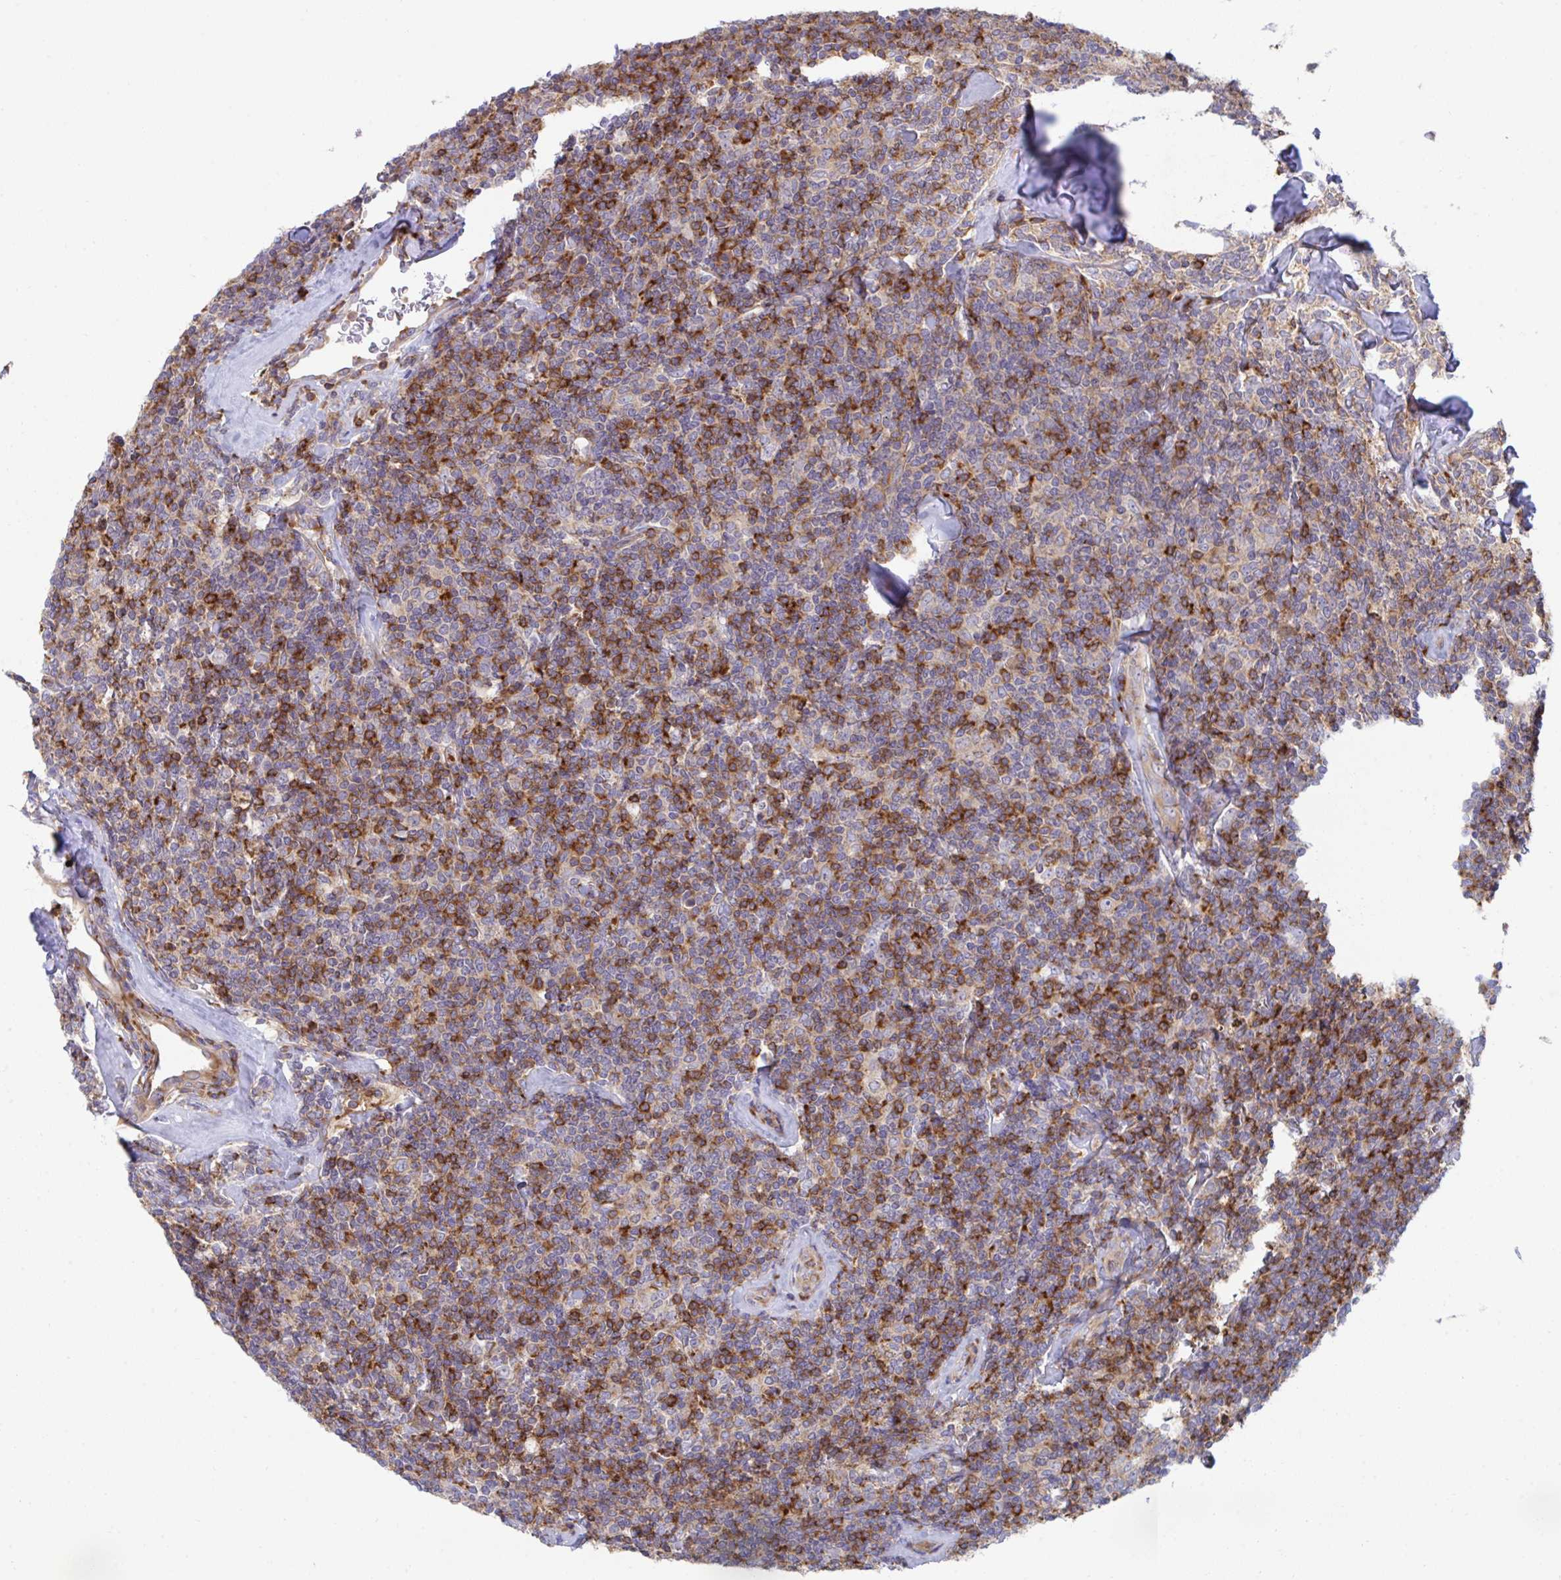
{"staining": {"intensity": "strong", "quantity": "25%-75%", "location": "cytoplasmic/membranous"}, "tissue": "lymphoma", "cell_type": "Tumor cells", "image_type": "cancer", "snomed": [{"axis": "morphology", "description": "Malignant lymphoma, non-Hodgkin's type, Low grade"}, {"axis": "topography", "description": "Lymph node"}], "caption": "Protein staining of low-grade malignant lymphoma, non-Hodgkin's type tissue displays strong cytoplasmic/membranous expression in about 25%-75% of tumor cells. The staining was performed using DAB (3,3'-diaminobenzidine) to visualize the protein expression in brown, while the nuclei were stained in blue with hematoxylin (Magnification: 20x).", "gene": "WNK1", "patient": {"sex": "female", "age": 56}}